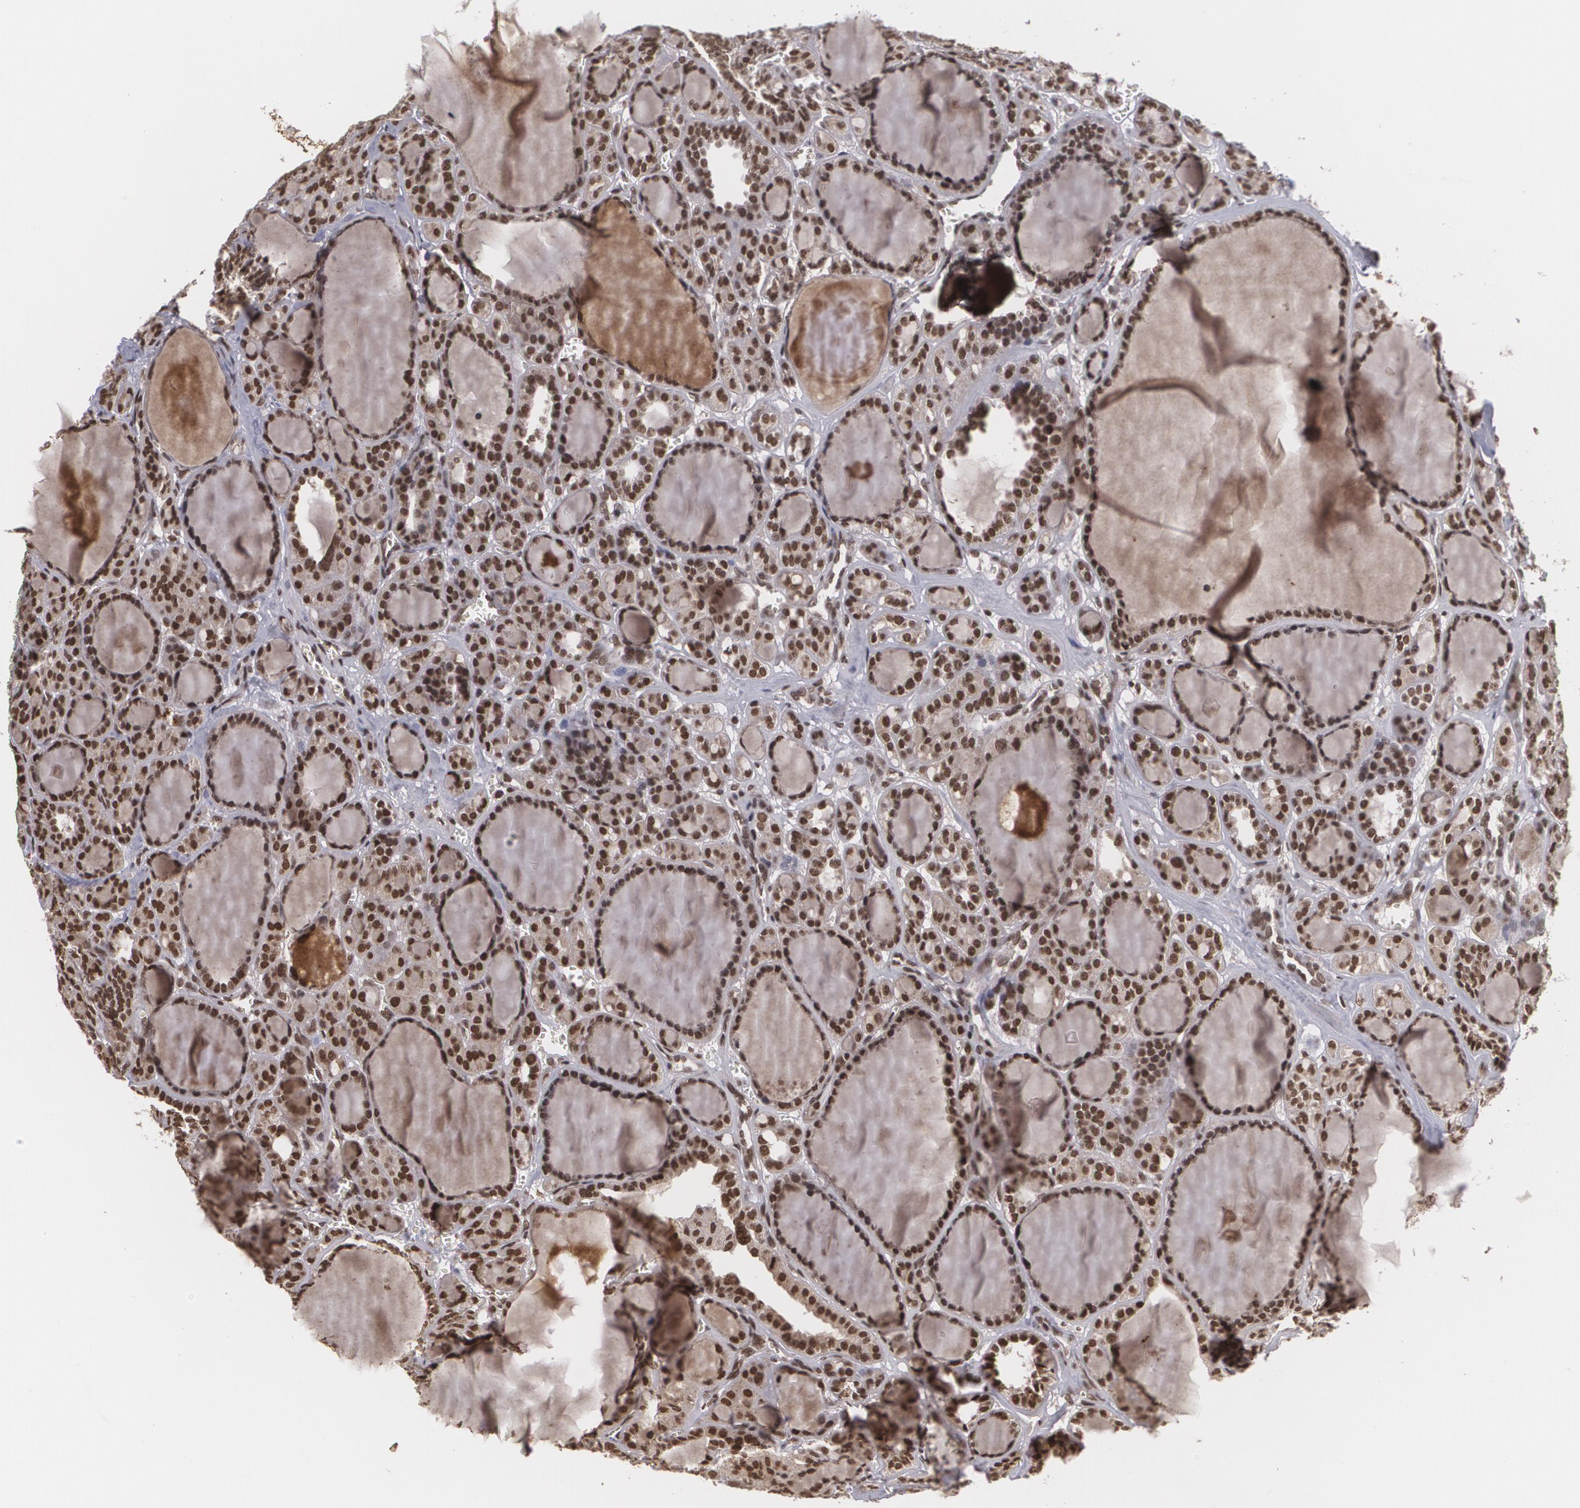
{"staining": {"intensity": "strong", "quantity": ">75%", "location": "nuclear"}, "tissue": "thyroid cancer", "cell_type": "Tumor cells", "image_type": "cancer", "snomed": [{"axis": "morphology", "description": "Follicular adenoma carcinoma, NOS"}, {"axis": "topography", "description": "Thyroid gland"}], "caption": "A brown stain highlights strong nuclear staining of a protein in human thyroid cancer (follicular adenoma carcinoma) tumor cells. The protein of interest is shown in brown color, while the nuclei are stained blue.", "gene": "RXRB", "patient": {"sex": "female", "age": 71}}